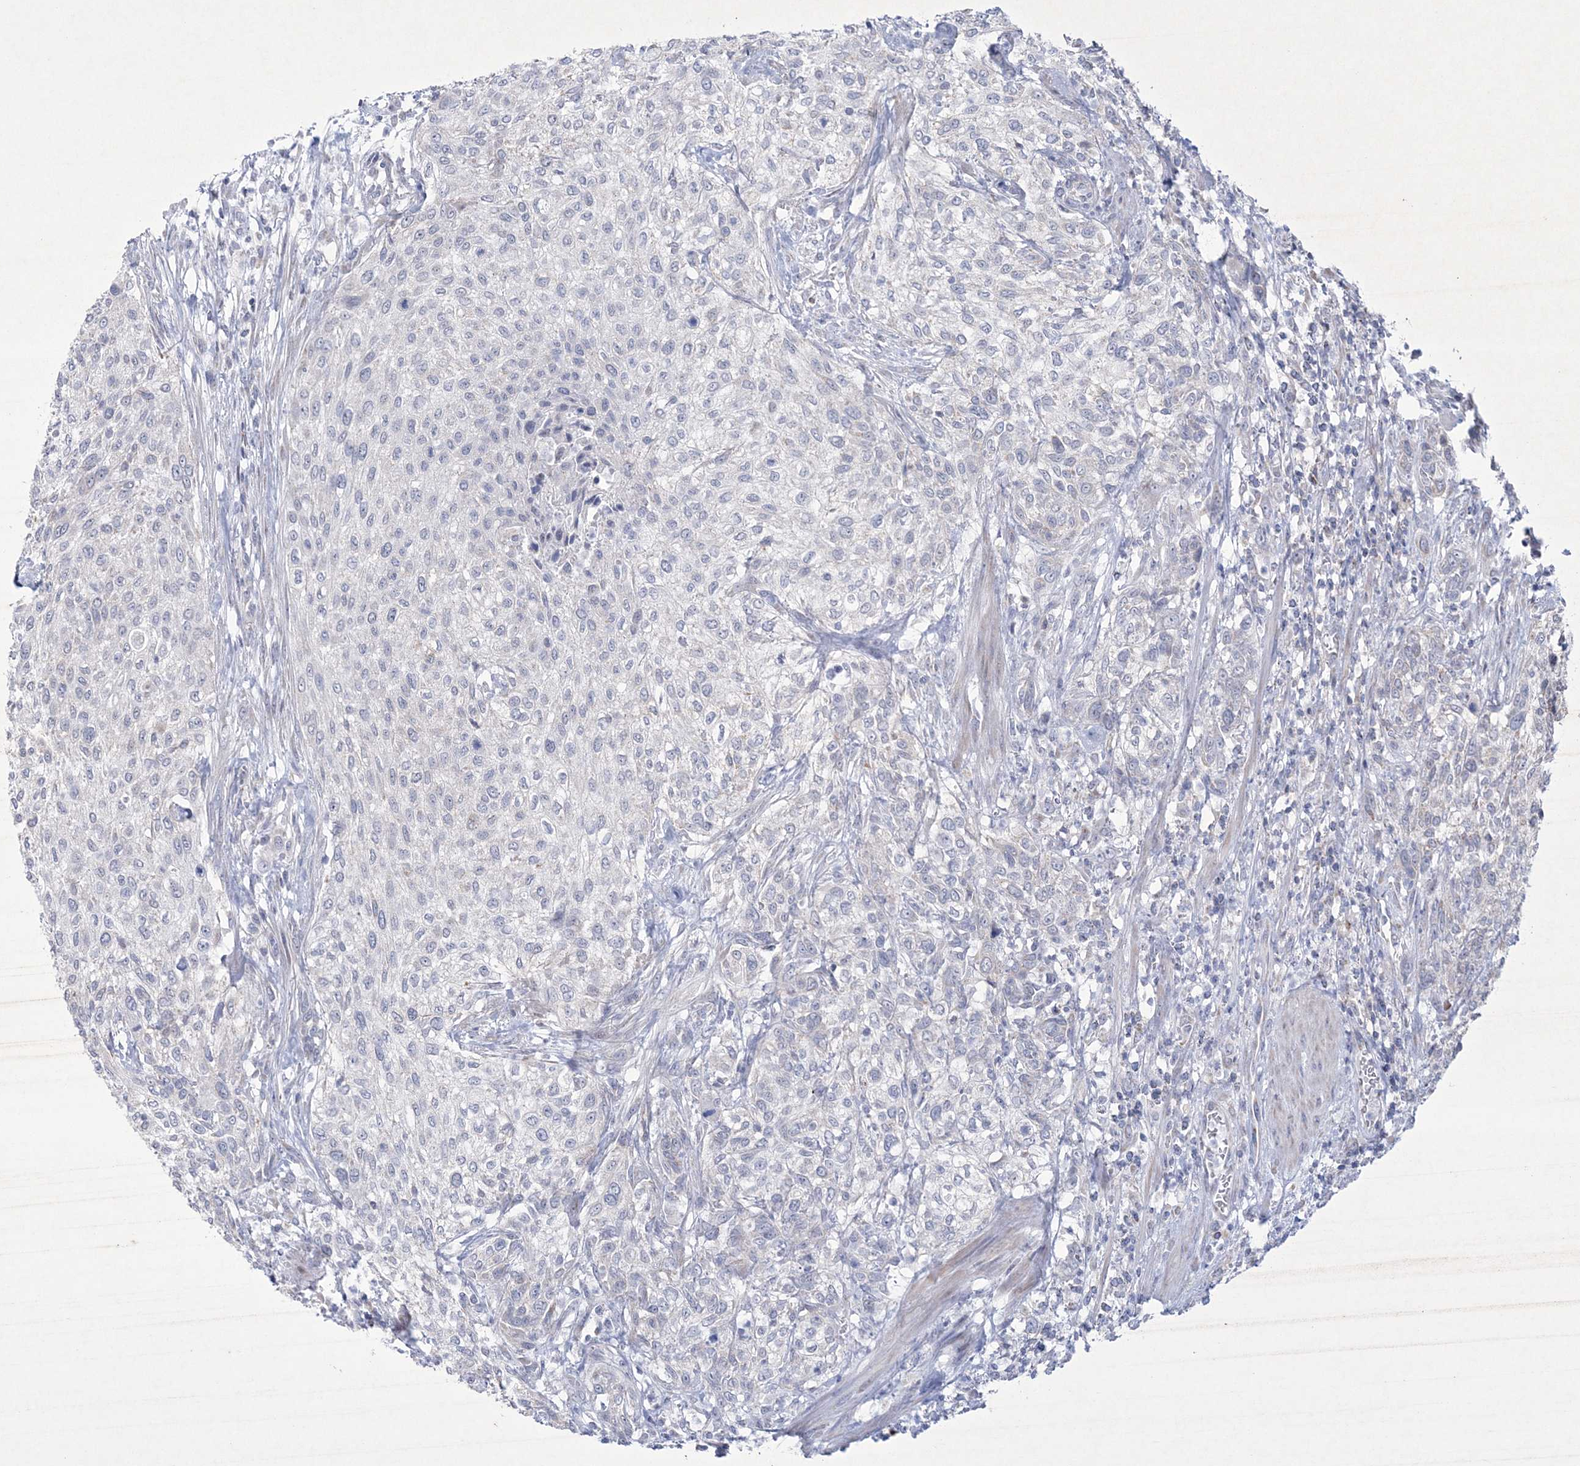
{"staining": {"intensity": "negative", "quantity": "none", "location": "none"}, "tissue": "urothelial cancer", "cell_type": "Tumor cells", "image_type": "cancer", "snomed": [{"axis": "morphology", "description": "Urothelial carcinoma, High grade"}, {"axis": "topography", "description": "Urinary bladder"}], "caption": "Protein analysis of urothelial cancer exhibits no significant staining in tumor cells.", "gene": "CES4A", "patient": {"sex": "male", "age": 35}}